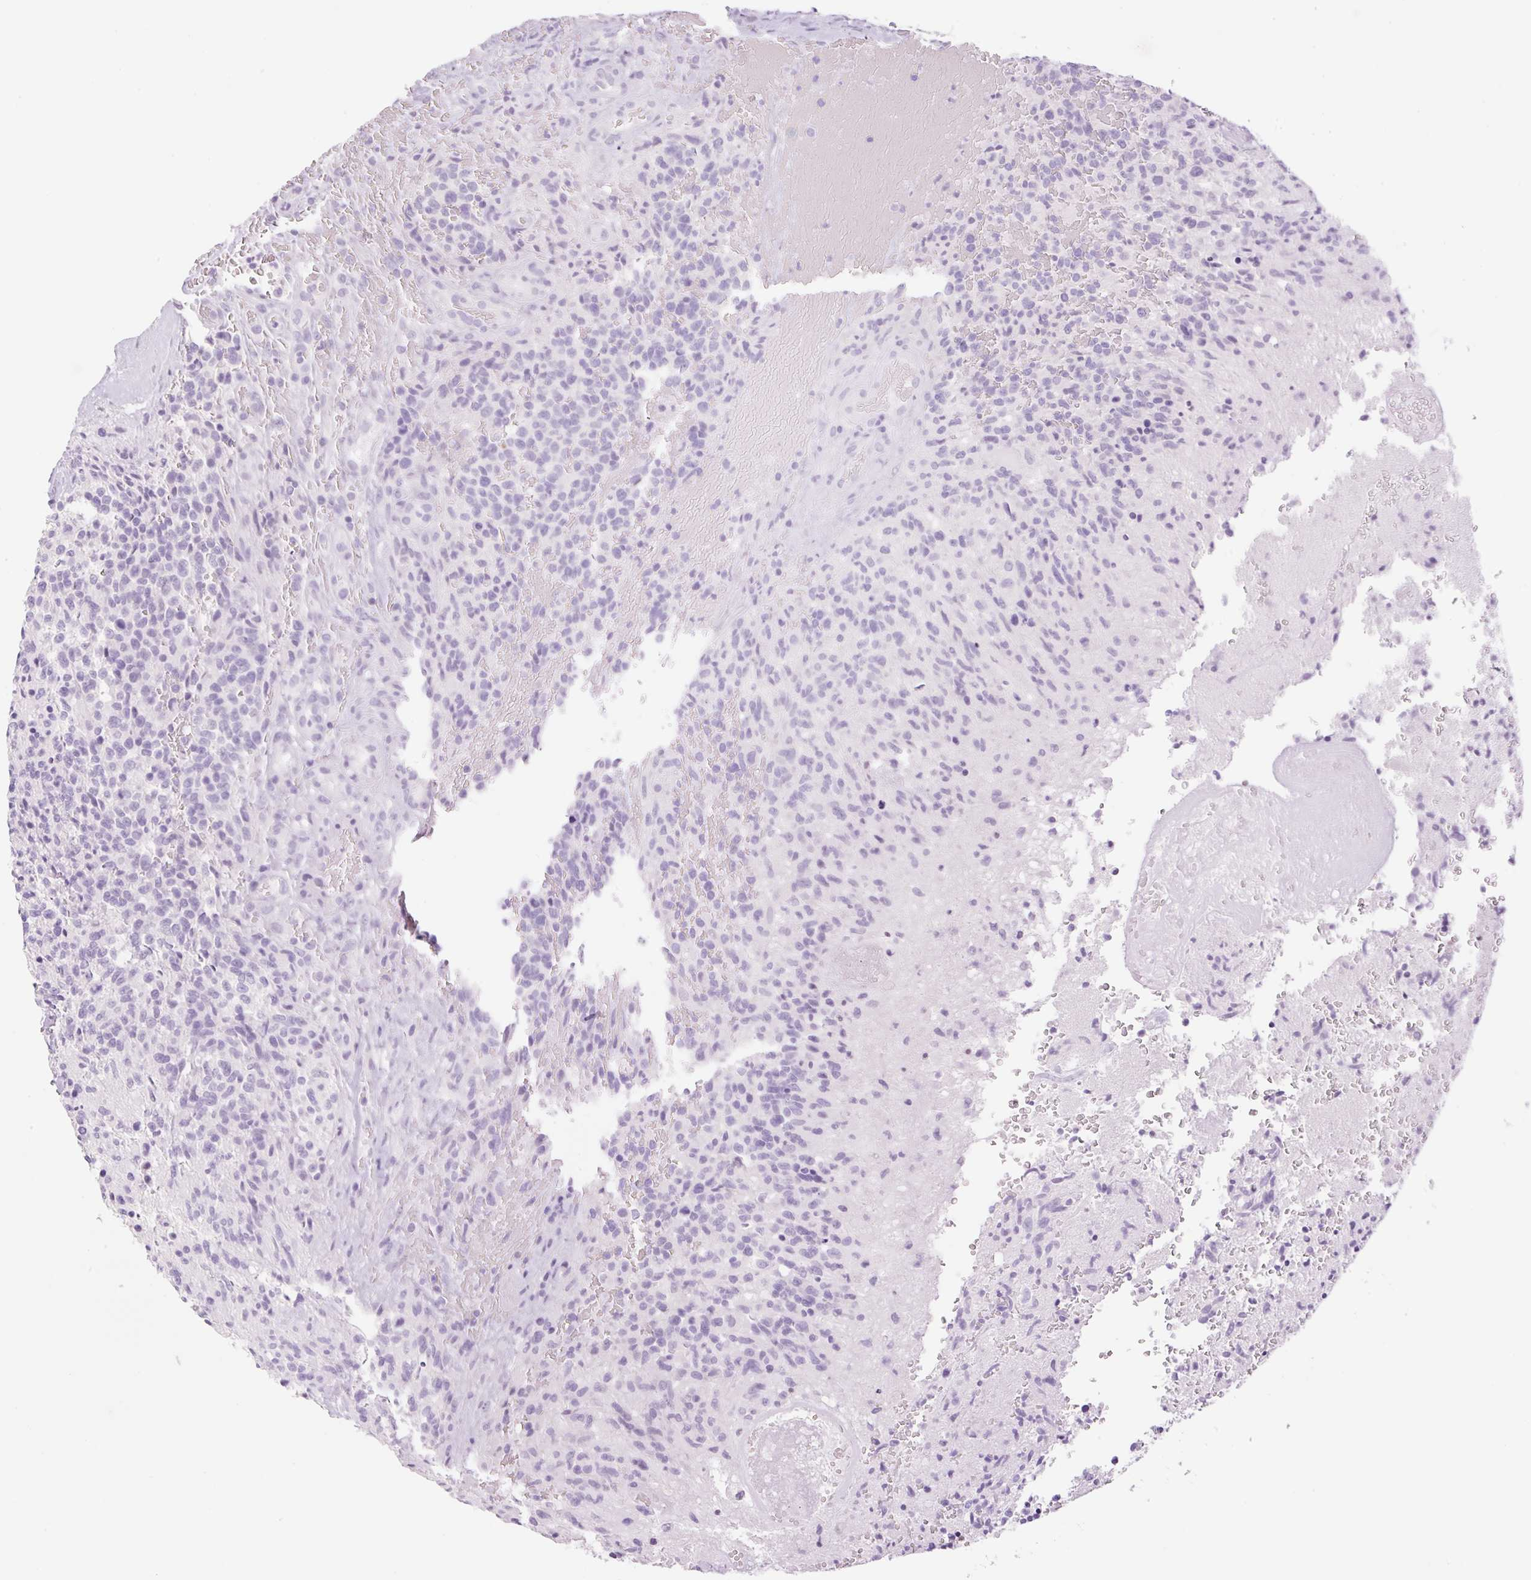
{"staining": {"intensity": "negative", "quantity": "none", "location": "none"}, "tissue": "glioma", "cell_type": "Tumor cells", "image_type": "cancer", "snomed": [{"axis": "morphology", "description": "Glioma, malignant, High grade"}, {"axis": "topography", "description": "Brain"}], "caption": "A high-resolution histopathology image shows immunohistochemistry staining of malignant glioma (high-grade), which exhibits no significant expression in tumor cells.", "gene": "SP140L", "patient": {"sex": "male", "age": 36}}